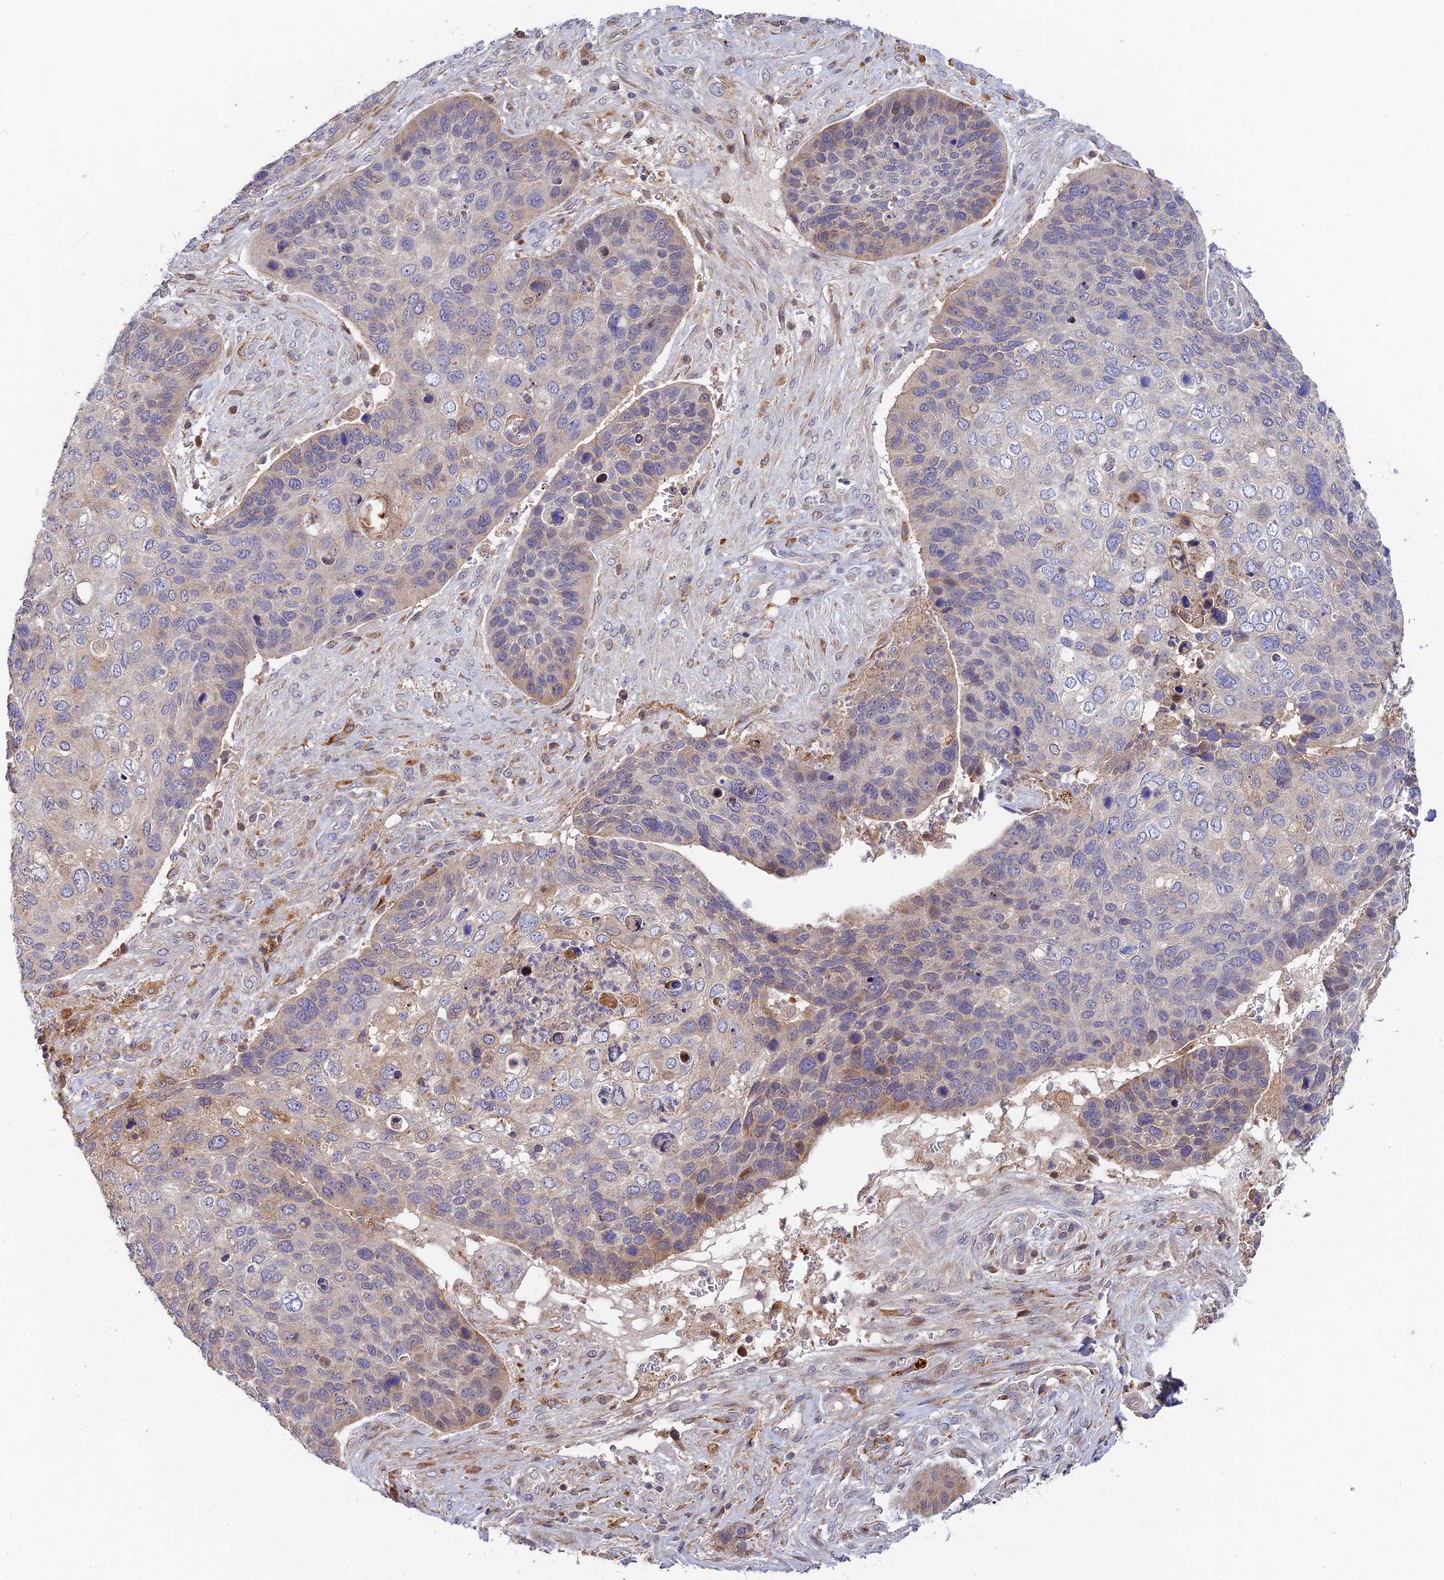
{"staining": {"intensity": "moderate", "quantity": "<25%", "location": "cytoplasmic/membranous"}, "tissue": "skin cancer", "cell_type": "Tumor cells", "image_type": "cancer", "snomed": [{"axis": "morphology", "description": "Basal cell carcinoma"}, {"axis": "topography", "description": "Skin"}], "caption": "Skin cancer (basal cell carcinoma) stained with IHC reveals moderate cytoplasmic/membranous expression in approximately <25% of tumor cells.", "gene": "FUOM", "patient": {"sex": "female", "age": 74}}